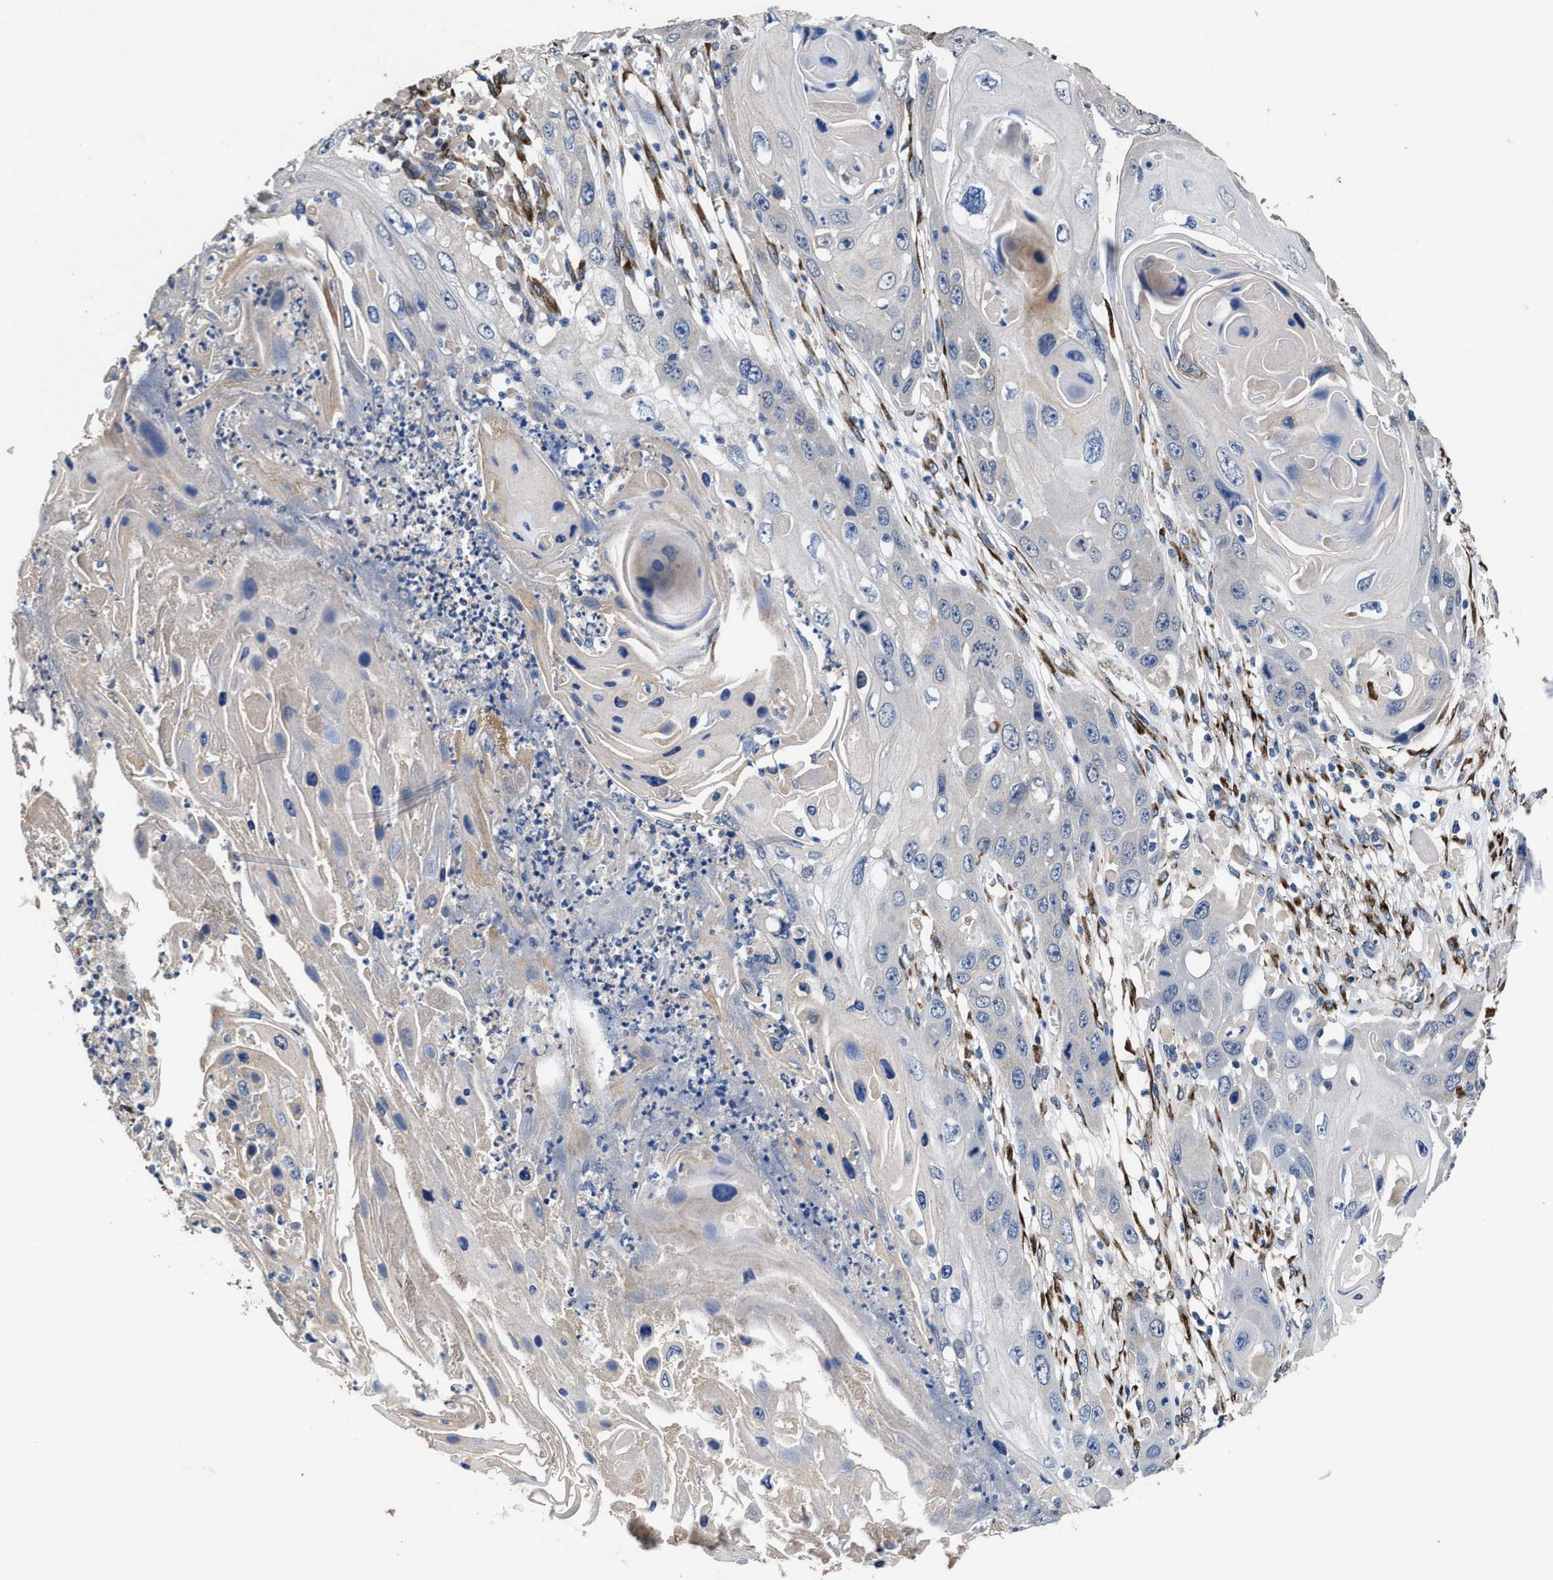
{"staining": {"intensity": "negative", "quantity": "none", "location": "none"}, "tissue": "skin cancer", "cell_type": "Tumor cells", "image_type": "cancer", "snomed": [{"axis": "morphology", "description": "Squamous cell carcinoma, NOS"}, {"axis": "topography", "description": "Skin"}], "caption": "The histopathology image demonstrates no significant staining in tumor cells of skin cancer (squamous cell carcinoma).", "gene": "IDNK", "patient": {"sex": "male", "age": 55}}